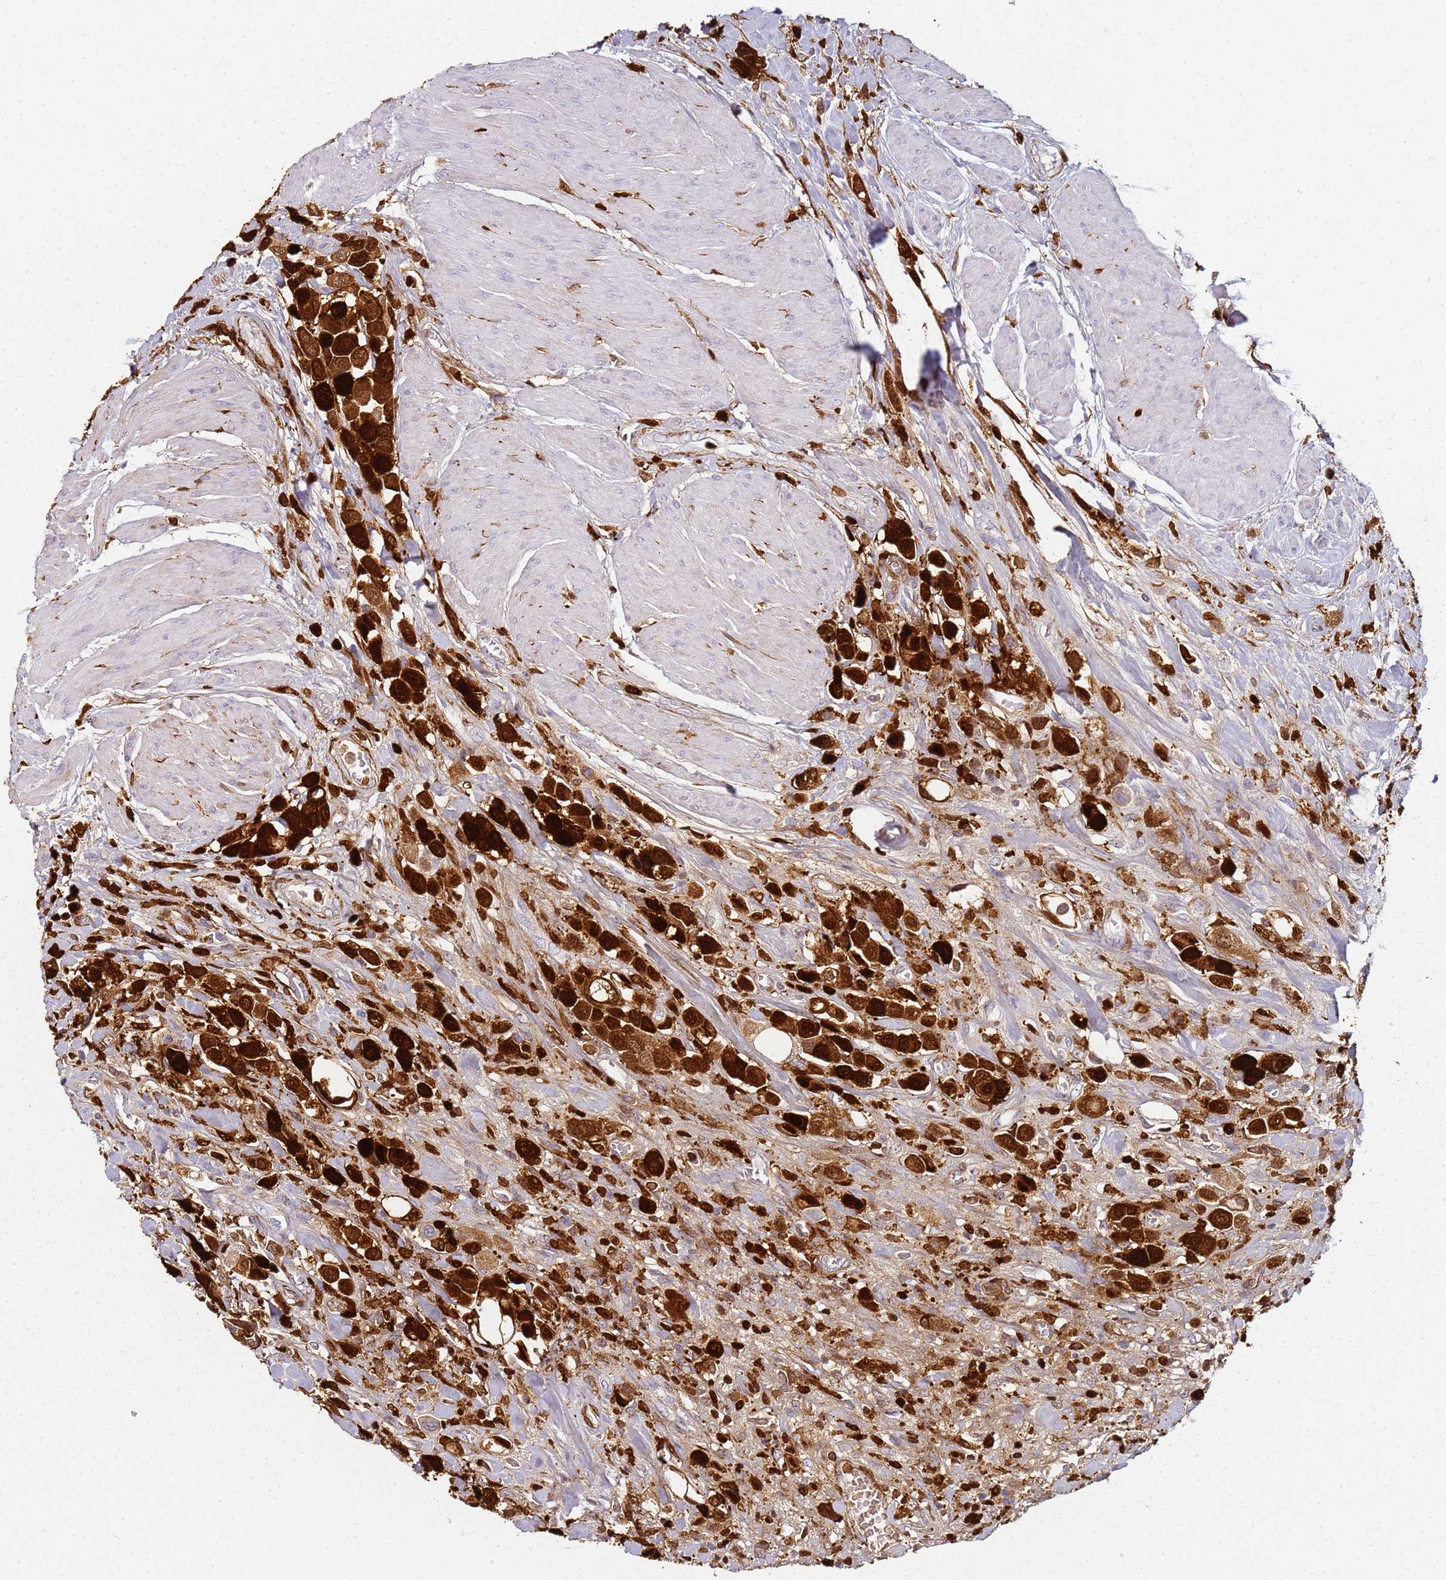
{"staining": {"intensity": "strong", "quantity": ">75%", "location": "cytoplasmic/membranous,nuclear"}, "tissue": "urothelial cancer", "cell_type": "Tumor cells", "image_type": "cancer", "snomed": [{"axis": "morphology", "description": "Urothelial carcinoma, High grade"}, {"axis": "topography", "description": "Urinary bladder"}], "caption": "Immunohistochemistry of urothelial cancer exhibits high levels of strong cytoplasmic/membranous and nuclear expression in approximately >75% of tumor cells. (DAB (3,3'-diaminobenzidine) = brown stain, brightfield microscopy at high magnification).", "gene": "S100A4", "patient": {"sex": "male", "age": 50}}